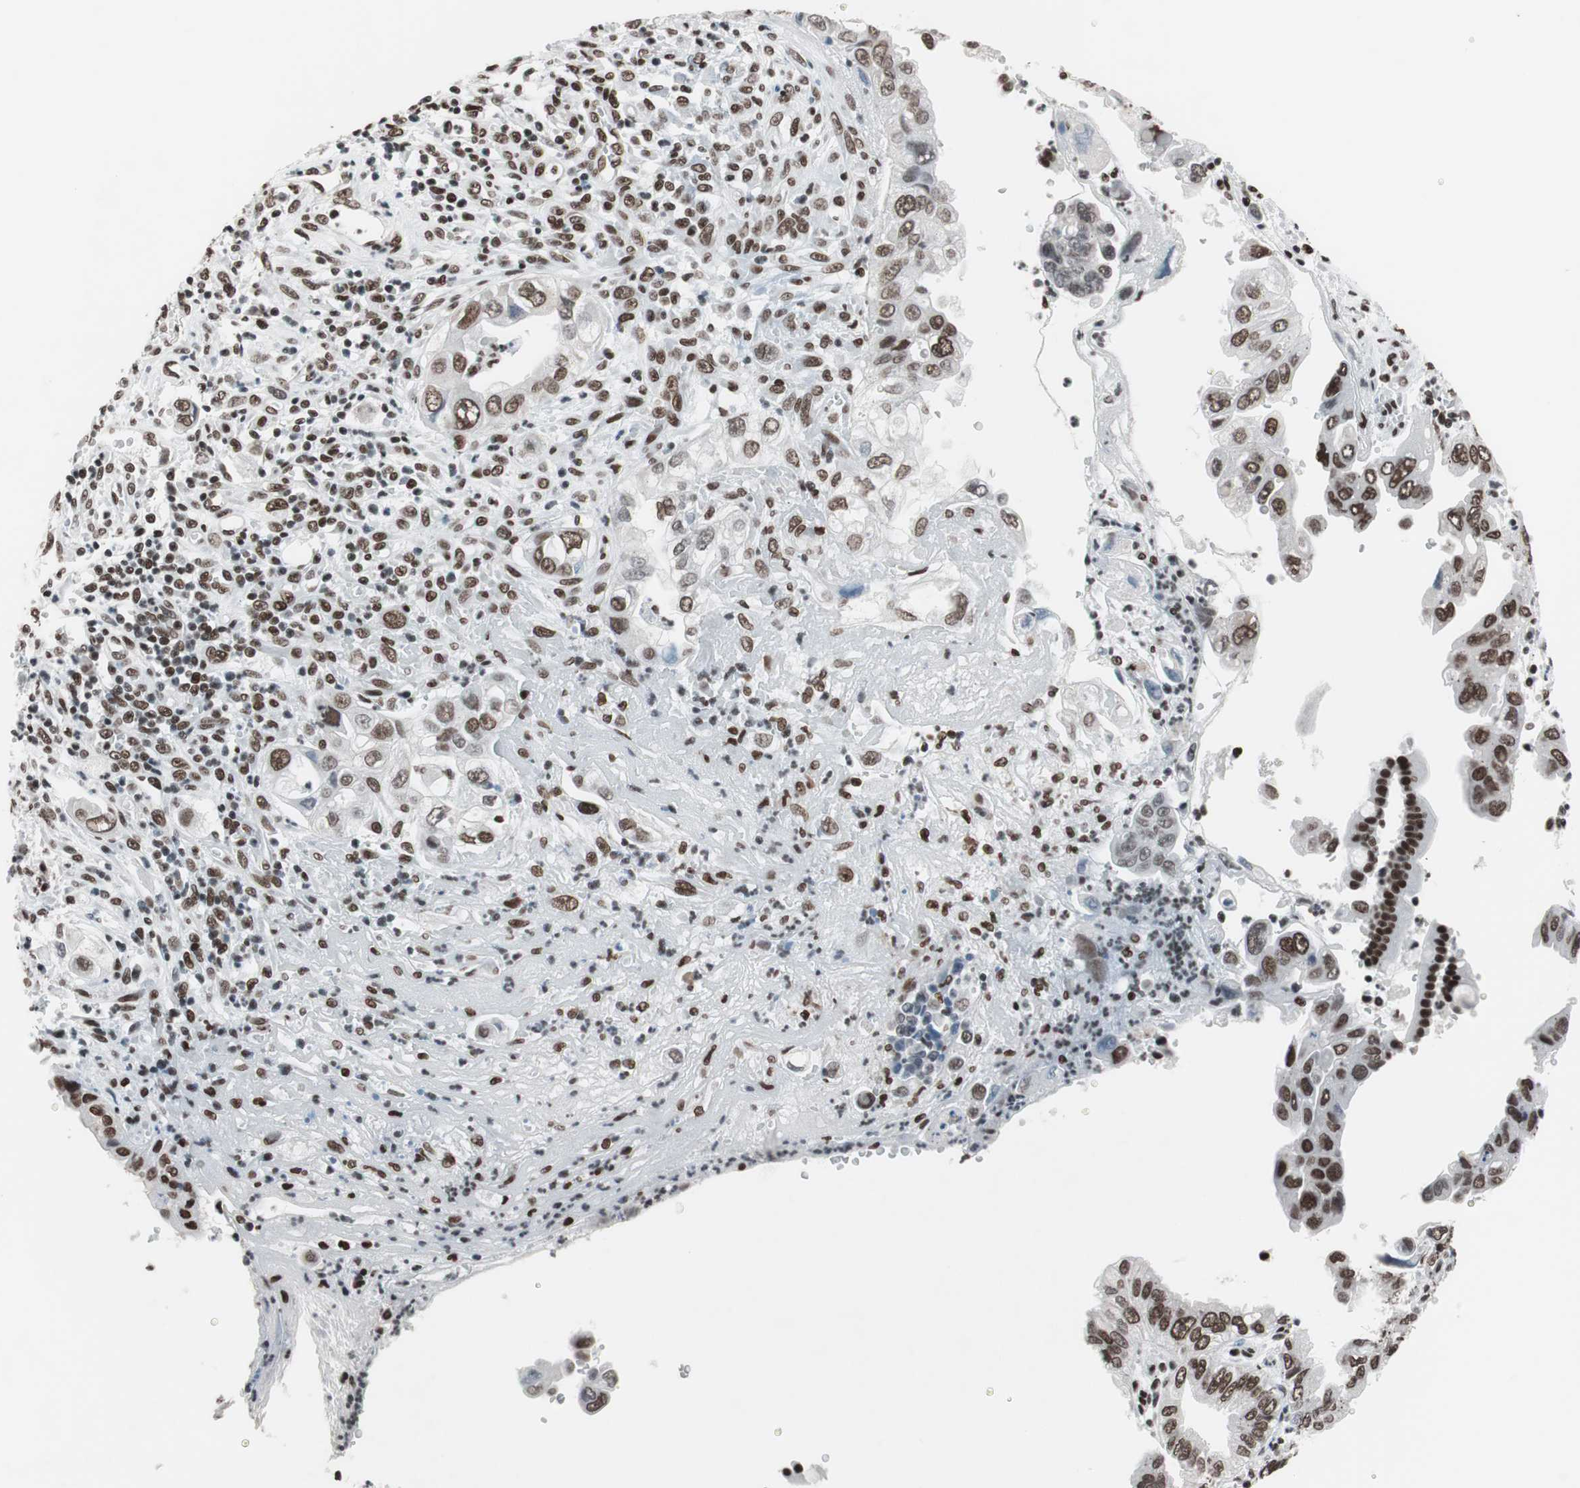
{"staining": {"intensity": "moderate", "quantity": ">75%", "location": "nuclear"}, "tissue": "pancreatic cancer", "cell_type": "Tumor cells", "image_type": "cancer", "snomed": [{"axis": "morphology", "description": "Normal tissue, NOS"}, {"axis": "topography", "description": "Lymph node"}], "caption": "Protein expression analysis of human pancreatic cancer reveals moderate nuclear staining in about >75% of tumor cells. The protein of interest is shown in brown color, while the nuclei are stained blue.", "gene": "ARID1A", "patient": {"sex": "male", "age": 50}}